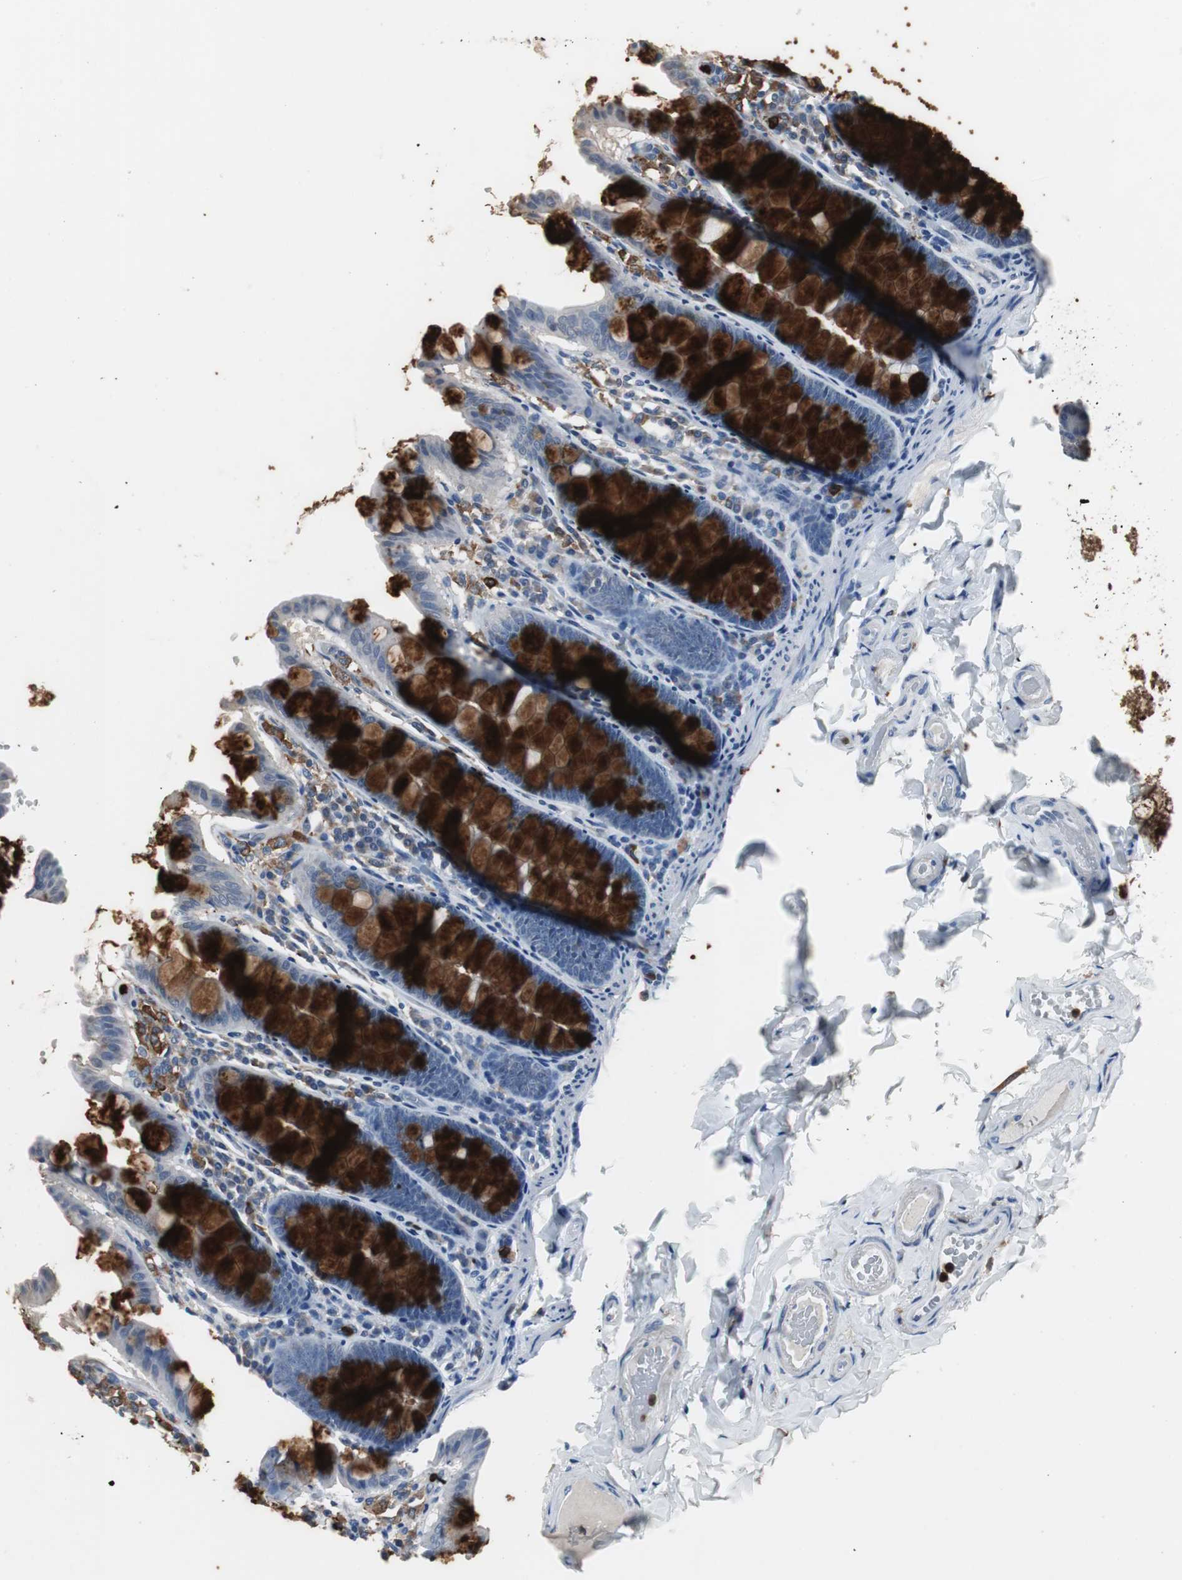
{"staining": {"intensity": "negative", "quantity": "none", "location": "none"}, "tissue": "colon", "cell_type": "Endothelial cells", "image_type": "normal", "snomed": [{"axis": "morphology", "description": "Normal tissue, NOS"}, {"axis": "topography", "description": "Colon"}], "caption": "High magnification brightfield microscopy of benign colon stained with DAB (brown) and counterstained with hematoxylin (blue): endothelial cells show no significant positivity.", "gene": "NCF2", "patient": {"sex": "female", "age": 61}}